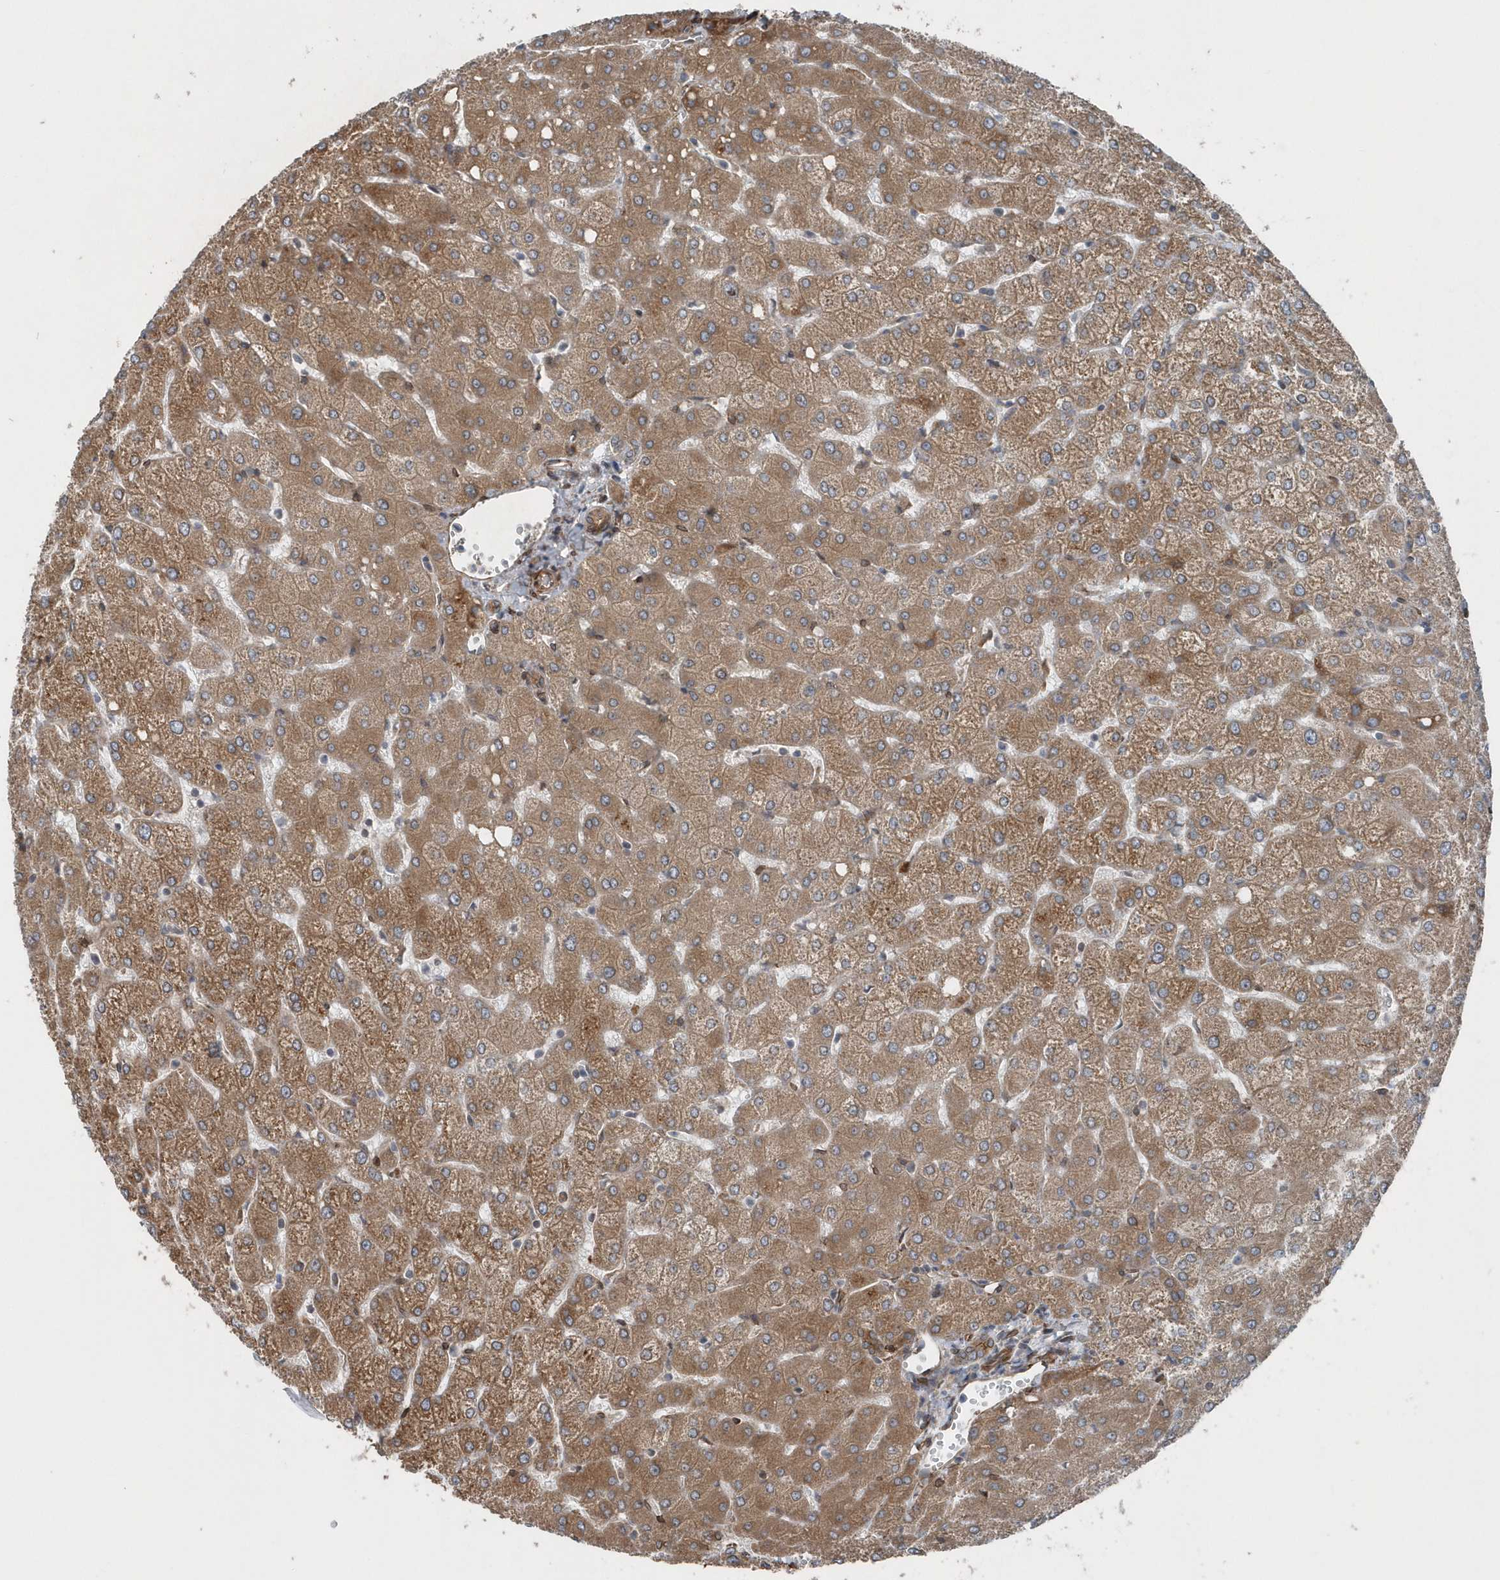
{"staining": {"intensity": "moderate", "quantity": ">75%", "location": "cytoplasmic/membranous"}, "tissue": "liver", "cell_type": "Cholangiocytes", "image_type": "normal", "snomed": [{"axis": "morphology", "description": "Normal tissue, NOS"}, {"axis": "topography", "description": "Liver"}], "caption": "Liver stained with DAB (3,3'-diaminobenzidine) immunohistochemistry (IHC) demonstrates medium levels of moderate cytoplasmic/membranous staining in about >75% of cholangiocytes.", "gene": "MCC", "patient": {"sex": "female", "age": 54}}